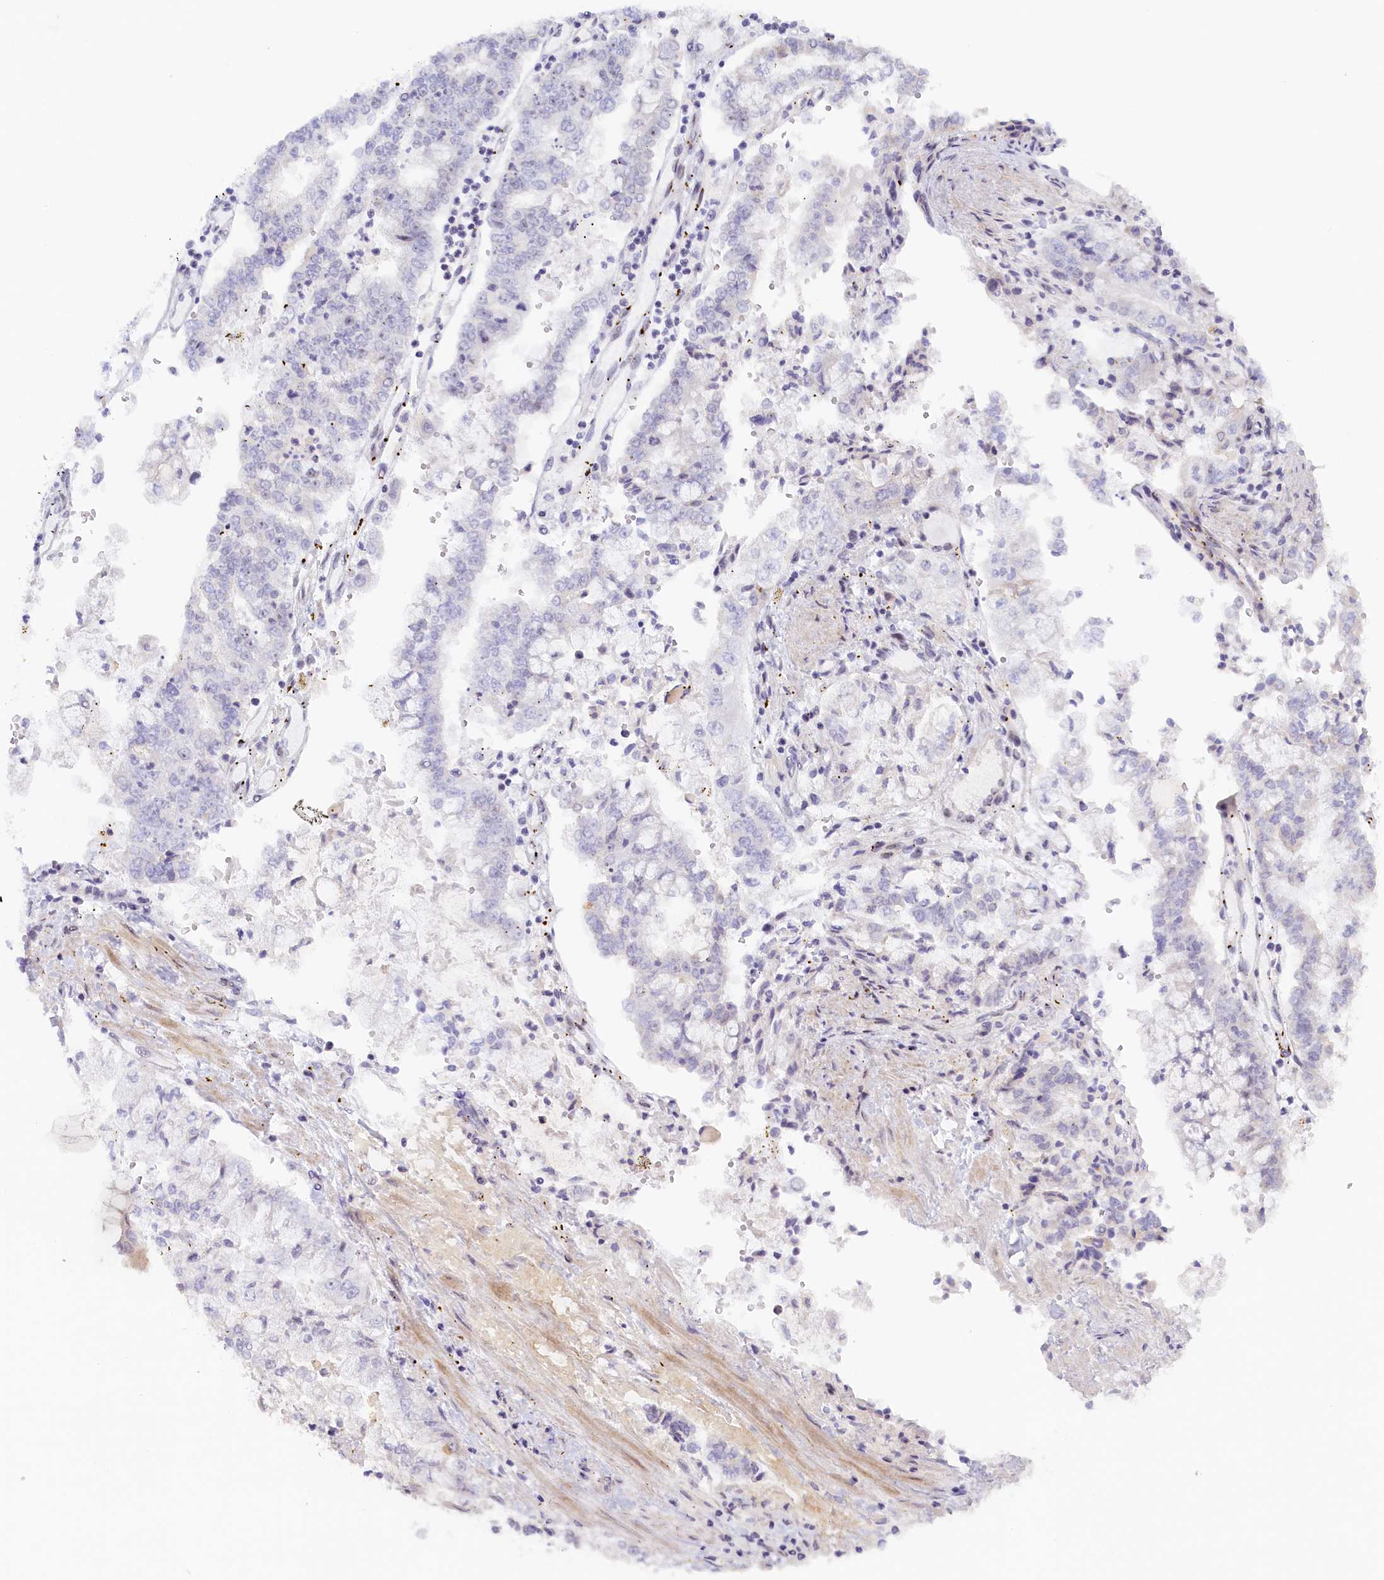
{"staining": {"intensity": "negative", "quantity": "none", "location": "none"}, "tissue": "stomach cancer", "cell_type": "Tumor cells", "image_type": "cancer", "snomed": [{"axis": "morphology", "description": "Adenocarcinoma, NOS"}, {"axis": "topography", "description": "Stomach"}], "caption": "Stomach cancer was stained to show a protein in brown. There is no significant positivity in tumor cells.", "gene": "SEC31B", "patient": {"sex": "male", "age": 76}}